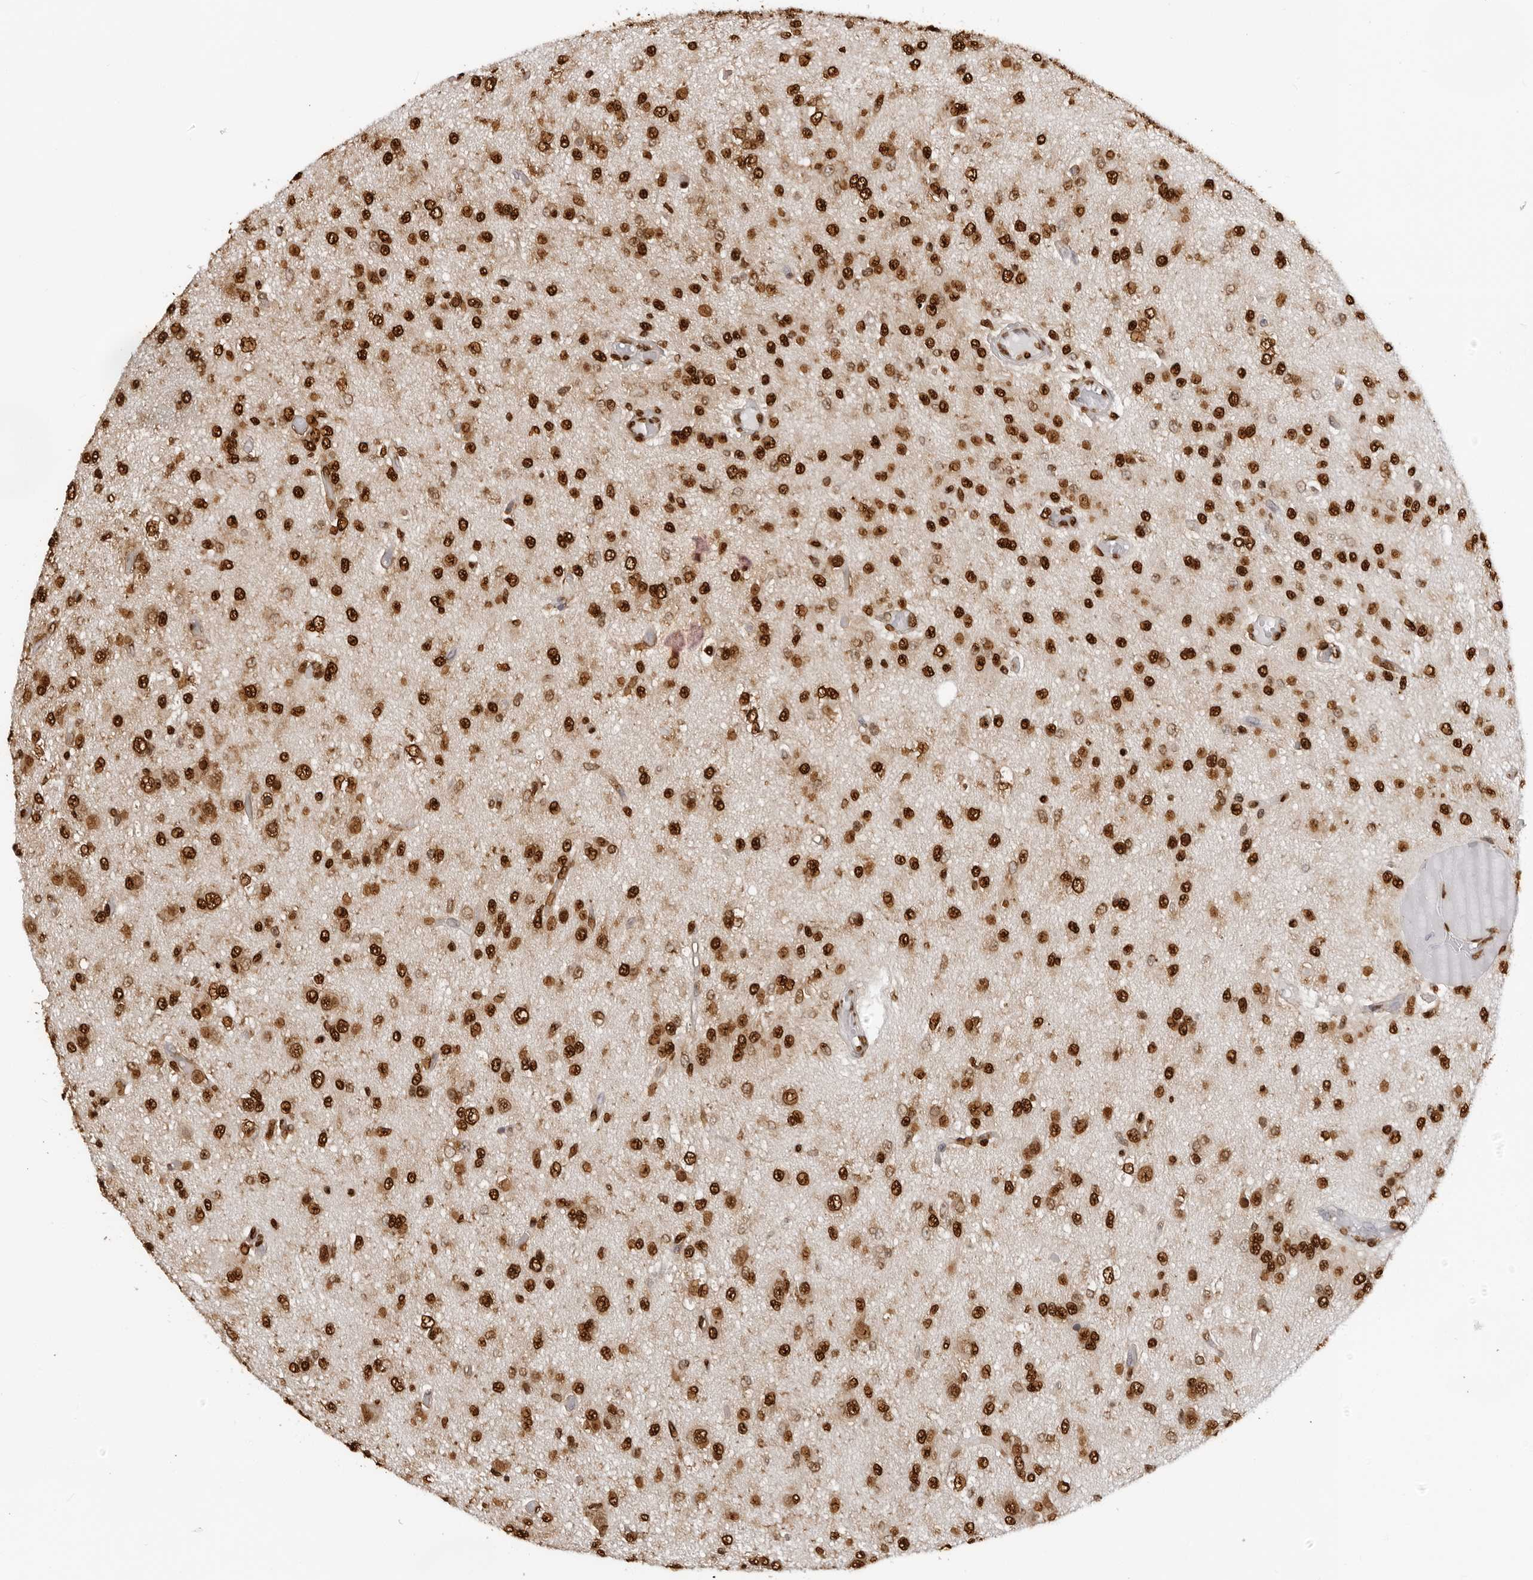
{"staining": {"intensity": "strong", "quantity": ">75%", "location": "nuclear"}, "tissue": "glioma", "cell_type": "Tumor cells", "image_type": "cancer", "snomed": [{"axis": "morphology", "description": "Glioma, malignant, High grade"}, {"axis": "topography", "description": "Brain"}], "caption": "An image of human glioma stained for a protein displays strong nuclear brown staining in tumor cells.", "gene": "ZFP91", "patient": {"sex": "female", "age": 59}}